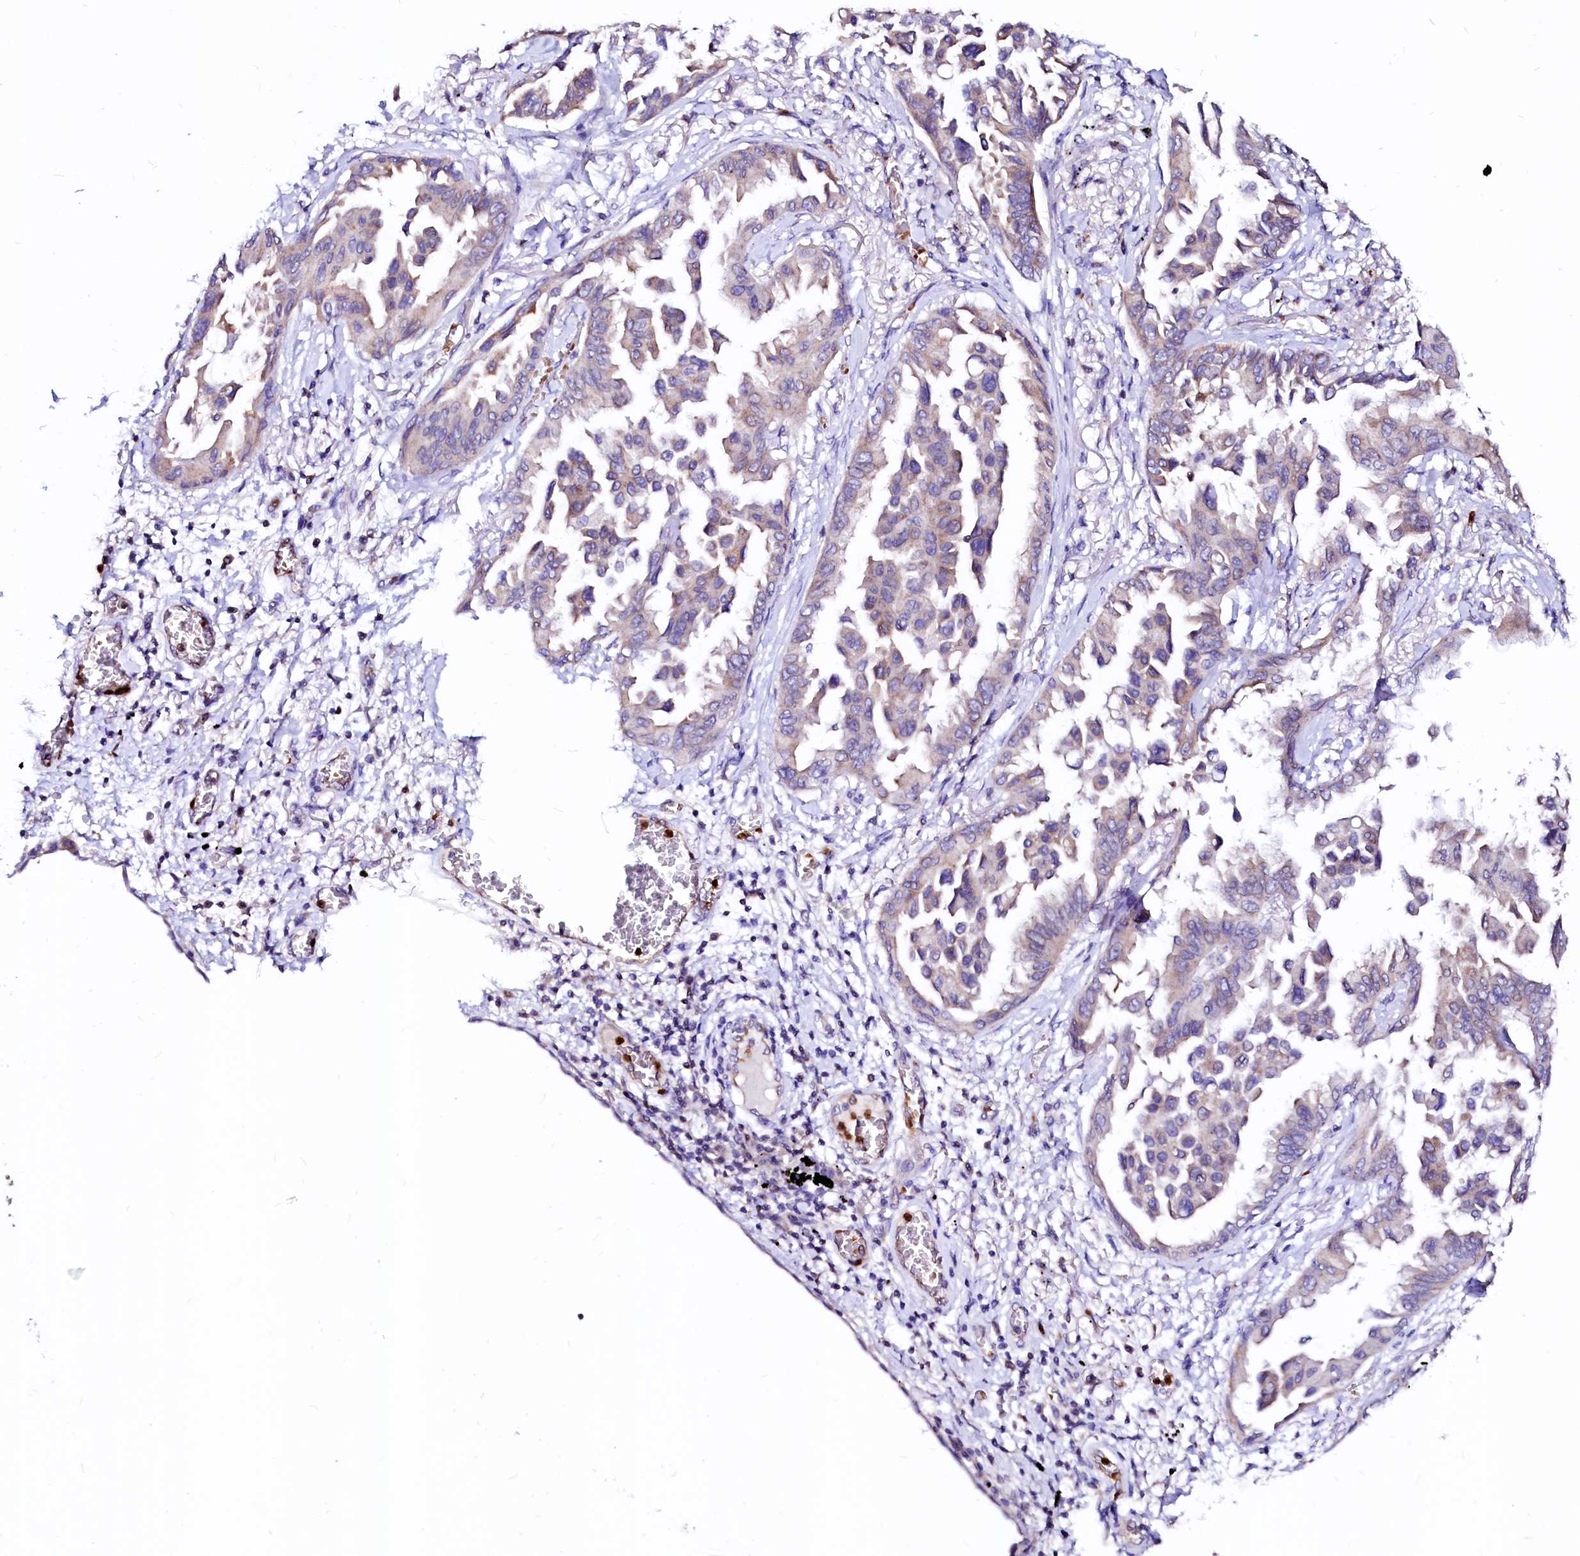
{"staining": {"intensity": "moderate", "quantity": "25%-75%", "location": "cytoplasmic/membranous"}, "tissue": "lung cancer", "cell_type": "Tumor cells", "image_type": "cancer", "snomed": [{"axis": "morphology", "description": "Adenocarcinoma, NOS"}, {"axis": "topography", "description": "Lung"}], "caption": "Immunohistochemical staining of human lung adenocarcinoma shows medium levels of moderate cytoplasmic/membranous positivity in approximately 25%-75% of tumor cells.", "gene": "RAB27A", "patient": {"sex": "female", "age": 67}}